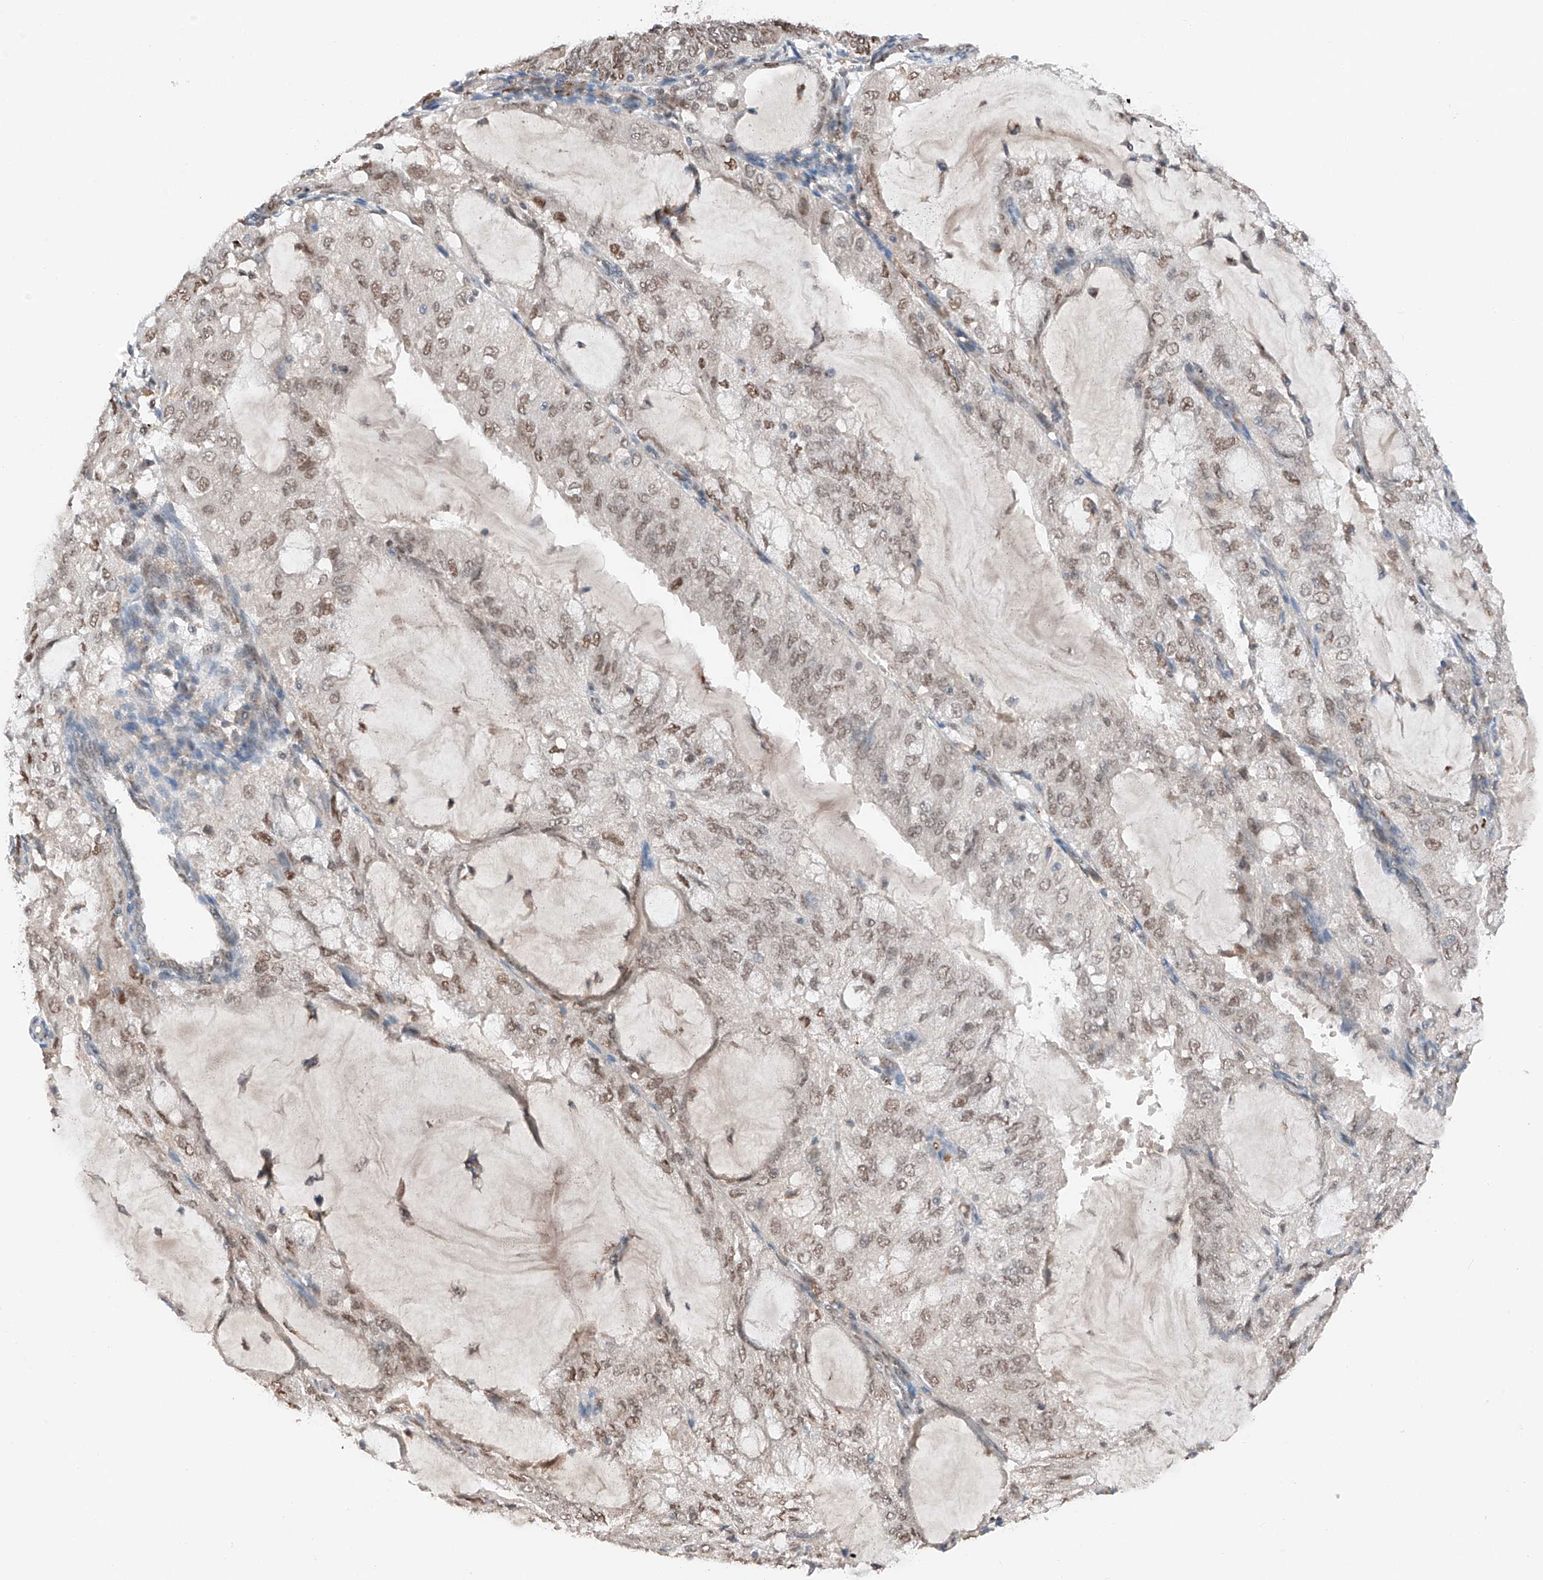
{"staining": {"intensity": "moderate", "quantity": "25%-75%", "location": "nuclear"}, "tissue": "endometrial cancer", "cell_type": "Tumor cells", "image_type": "cancer", "snomed": [{"axis": "morphology", "description": "Adenocarcinoma, NOS"}, {"axis": "topography", "description": "Endometrium"}], "caption": "The micrograph reveals staining of endometrial cancer (adenocarcinoma), revealing moderate nuclear protein staining (brown color) within tumor cells. The staining was performed using DAB, with brown indicating positive protein expression. Nuclei are stained blue with hematoxylin.", "gene": "TBX4", "patient": {"sex": "female", "age": 81}}